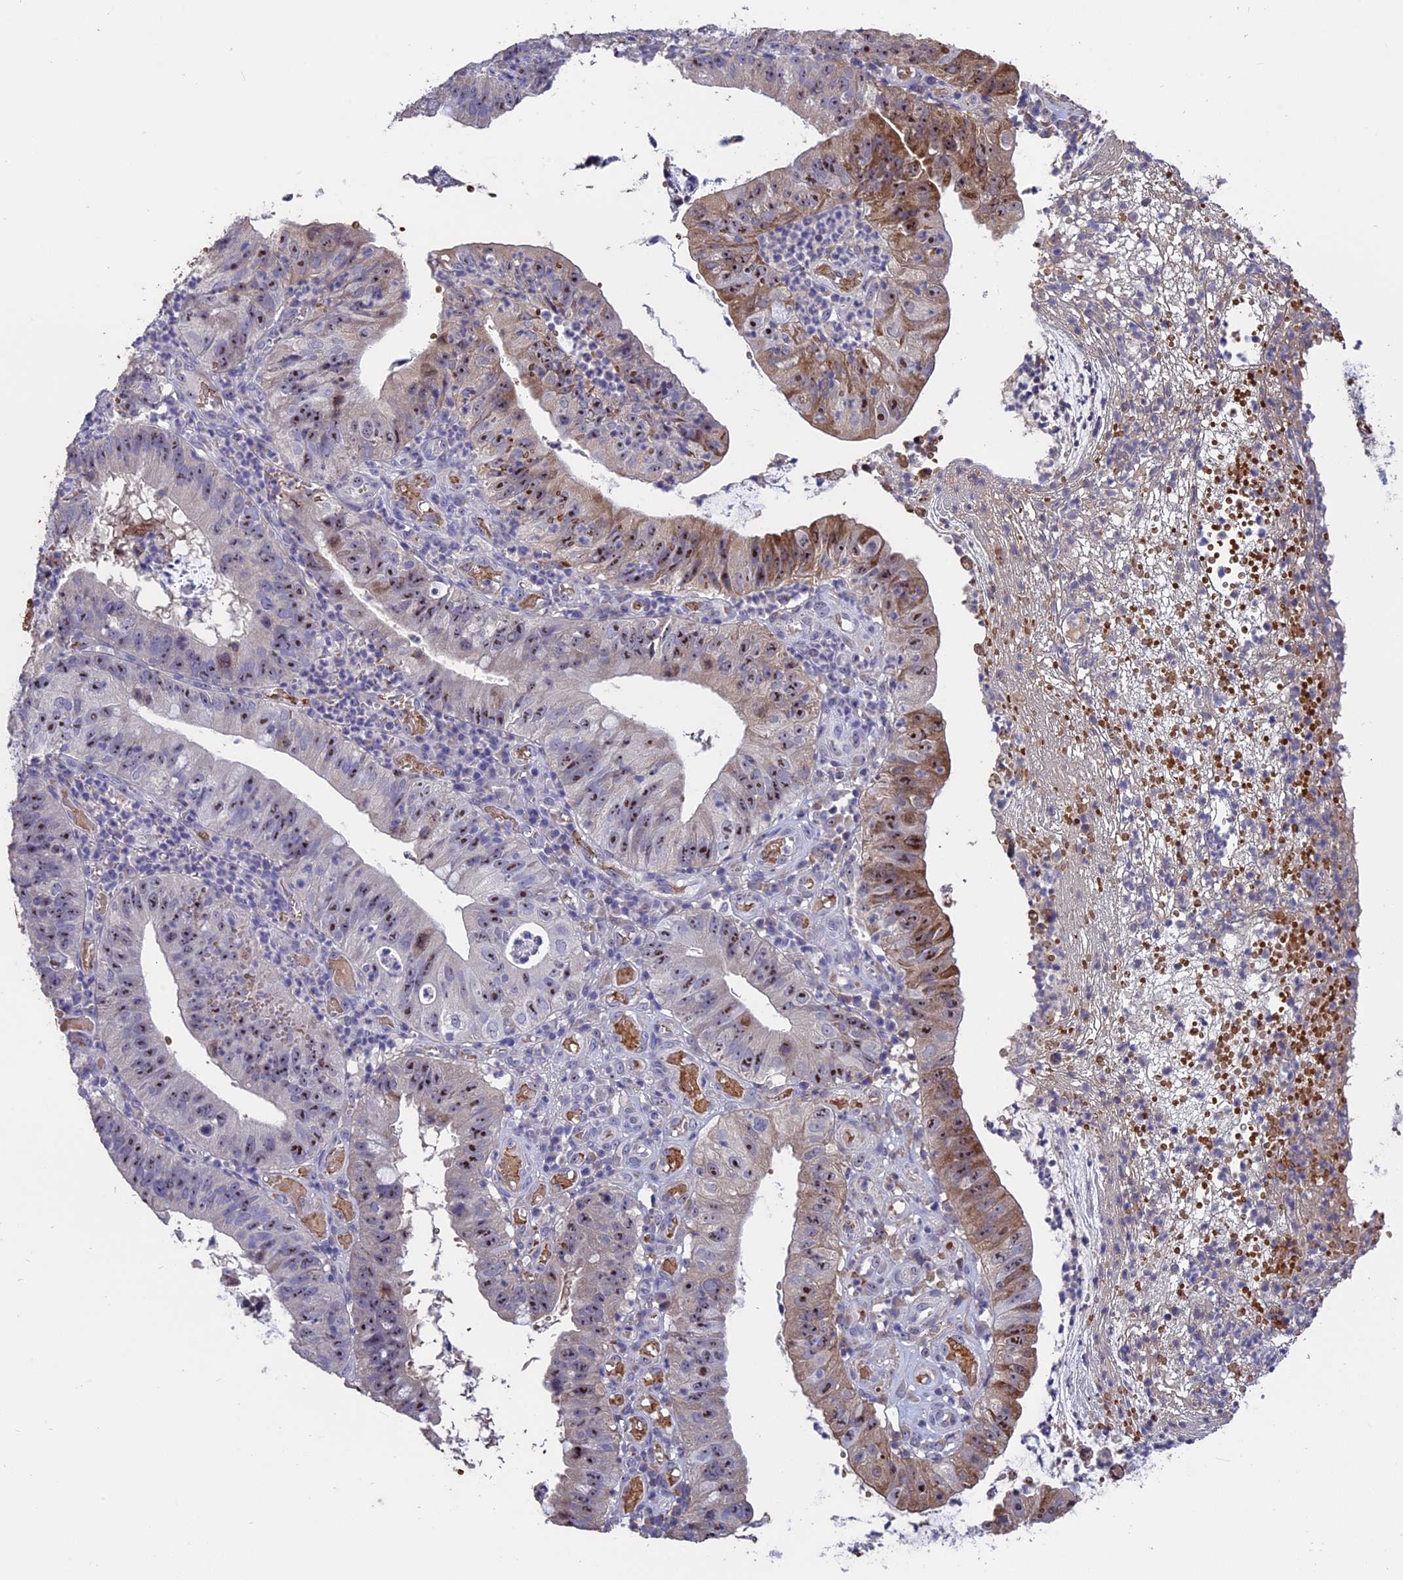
{"staining": {"intensity": "strong", "quantity": "25%-75%", "location": "cytoplasmic/membranous,nuclear"}, "tissue": "stomach cancer", "cell_type": "Tumor cells", "image_type": "cancer", "snomed": [{"axis": "morphology", "description": "Adenocarcinoma, NOS"}, {"axis": "topography", "description": "Stomach"}], "caption": "IHC photomicrograph of stomach cancer (adenocarcinoma) stained for a protein (brown), which shows high levels of strong cytoplasmic/membranous and nuclear expression in about 25%-75% of tumor cells.", "gene": "KNOP1", "patient": {"sex": "male", "age": 59}}